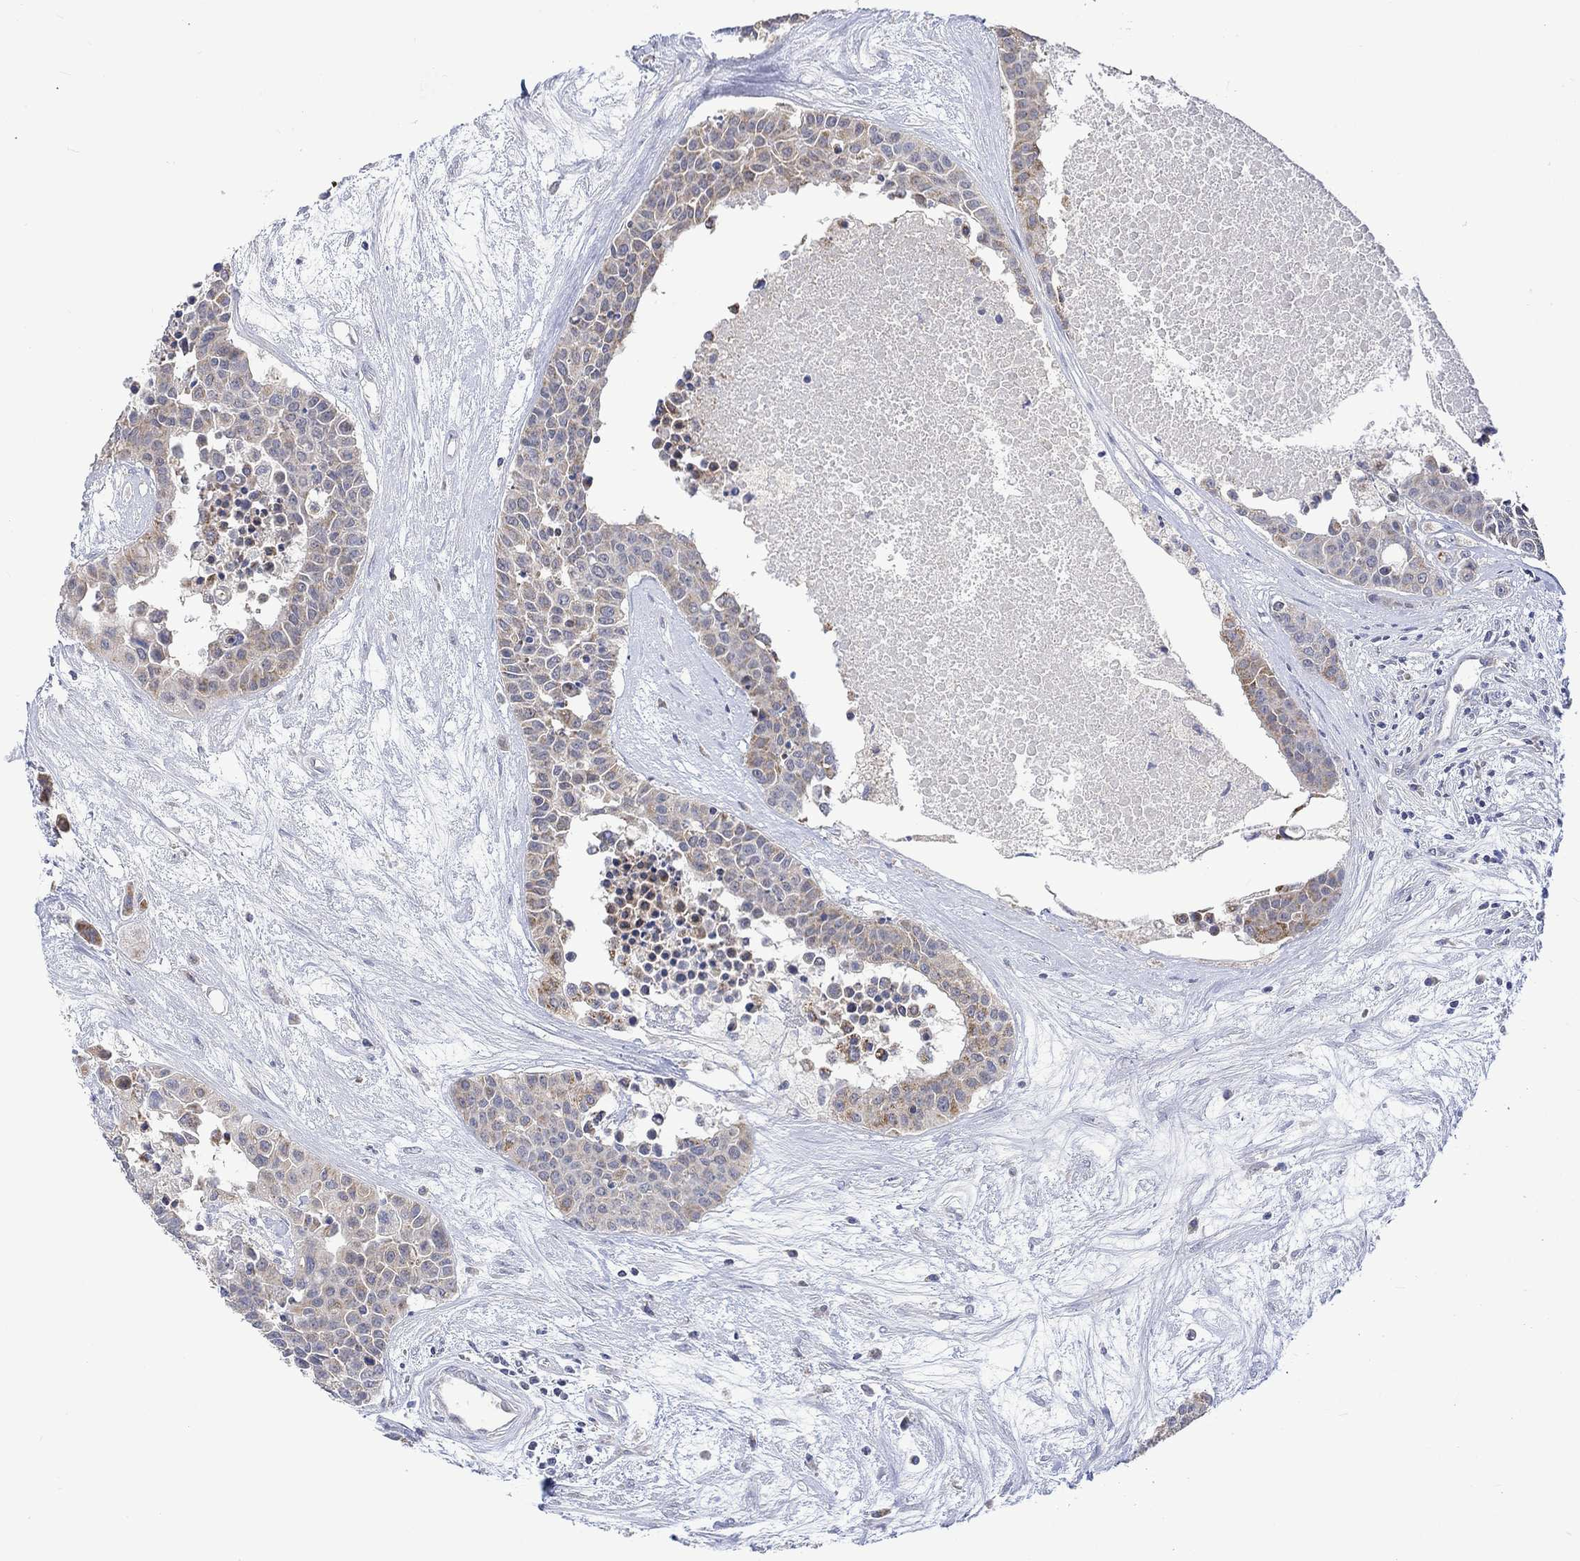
{"staining": {"intensity": "weak", "quantity": "<25%", "location": "cytoplasmic/membranous"}, "tissue": "carcinoid", "cell_type": "Tumor cells", "image_type": "cancer", "snomed": [{"axis": "morphology", "description": "Carcinoid, malignant, NOS"}, {"axis": "topography", "description": "Colon"}], "caption": "The photomicrograph displays no significant staining in tumor cells of carcinoid.", "gene": "SLC48A1", "patient": {"sex": "male", "age": 81}}